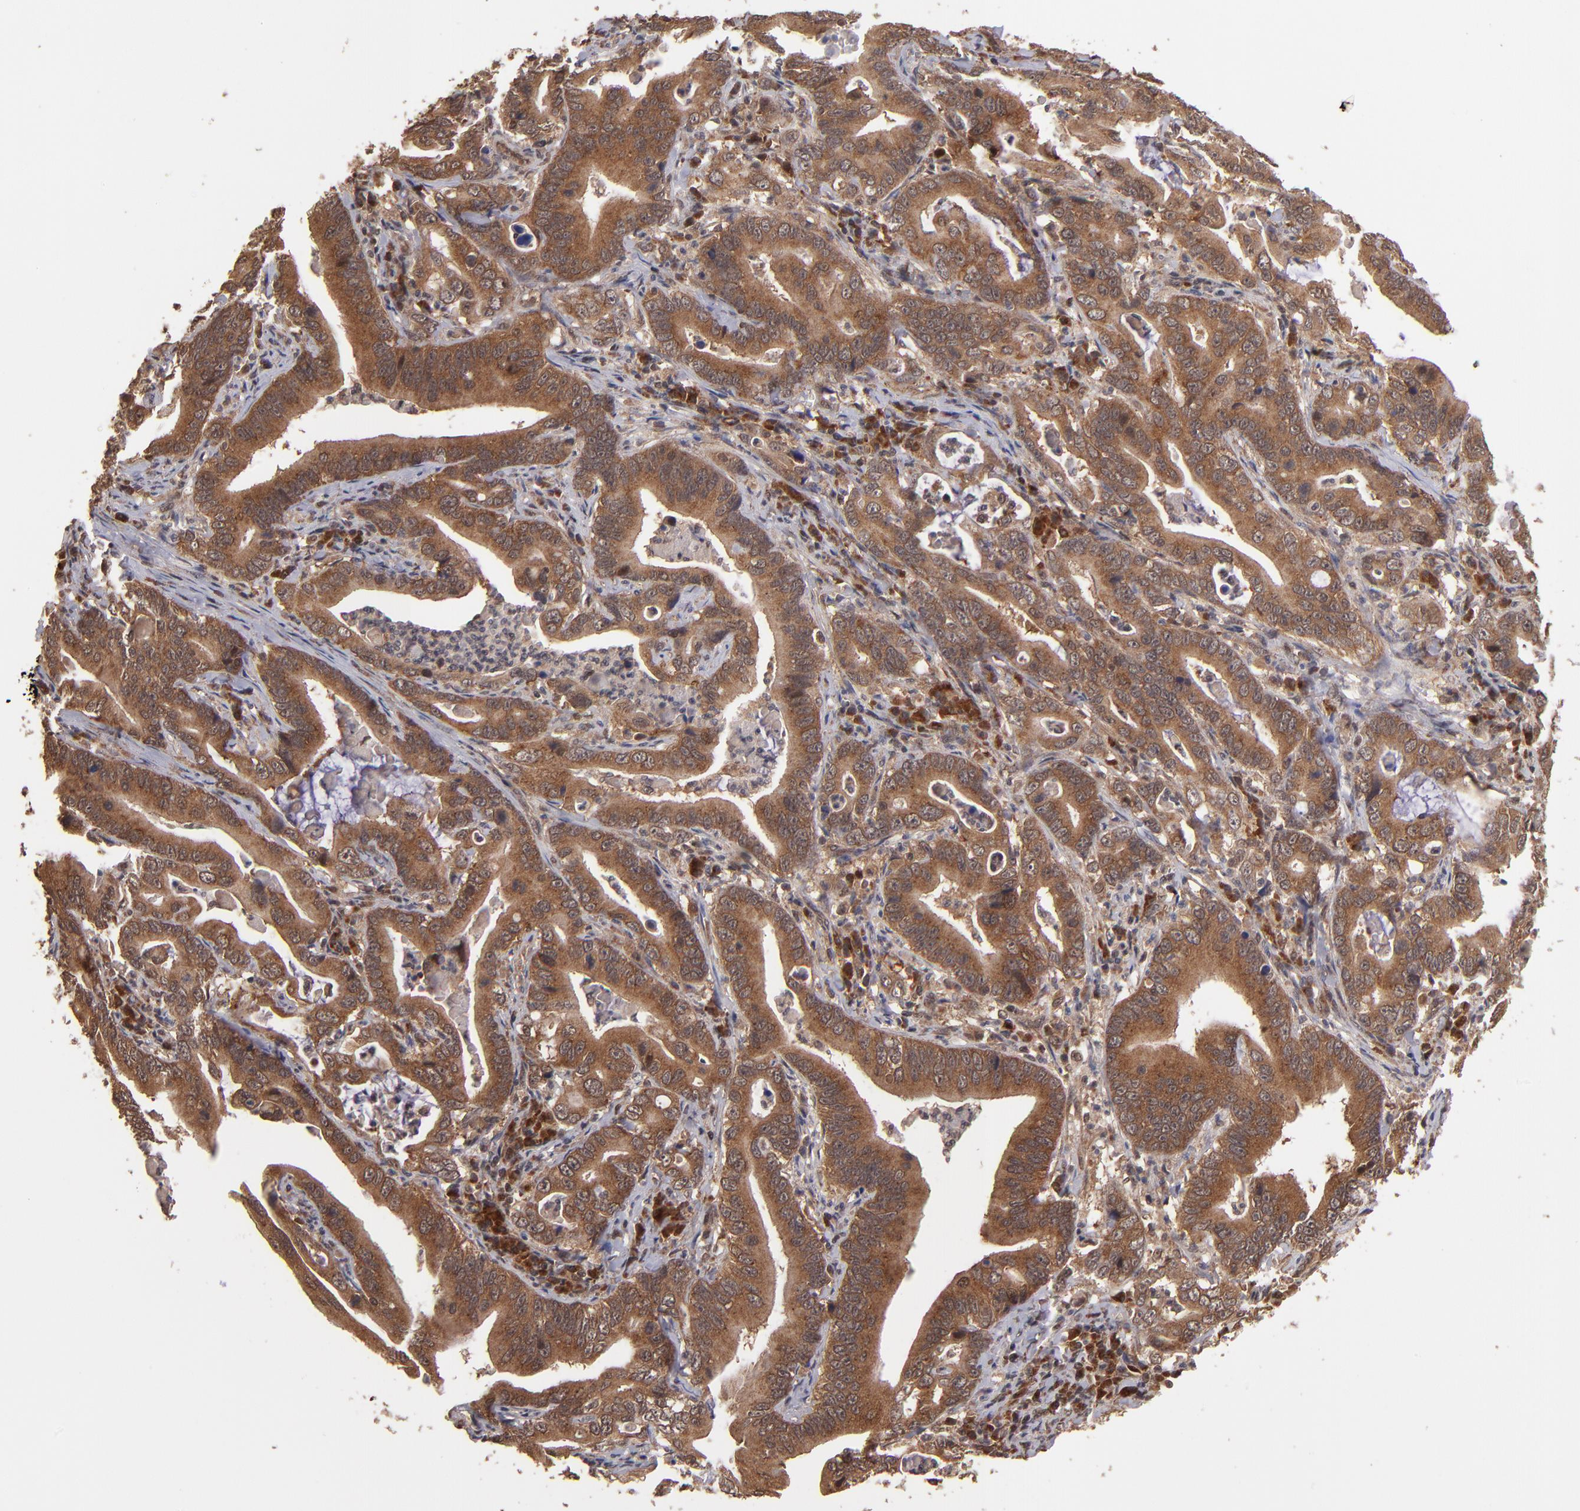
{"staining": {"intensity": "strong", "quantity": ">75%", "location": "cytoplasmic/membranous"}, "tissue": "stomach cancer", "cell_type": "Tumor cells", "image_type": "cancer", "snomed": [{"axis": "morphology", "description": "Adenocarcinoma, NOS"}, {"axis": "topography", "description": "Stomach, upper"}], "caption": "Strong cytoplasmic/membranous expression for a protein is seen in about >75% of tumor cells of adenocarcinoma (stomach) using immunohistochemistry (IHC).", "gene": "NFE2L2", "patient": {"sex": "male", "age": 63}}